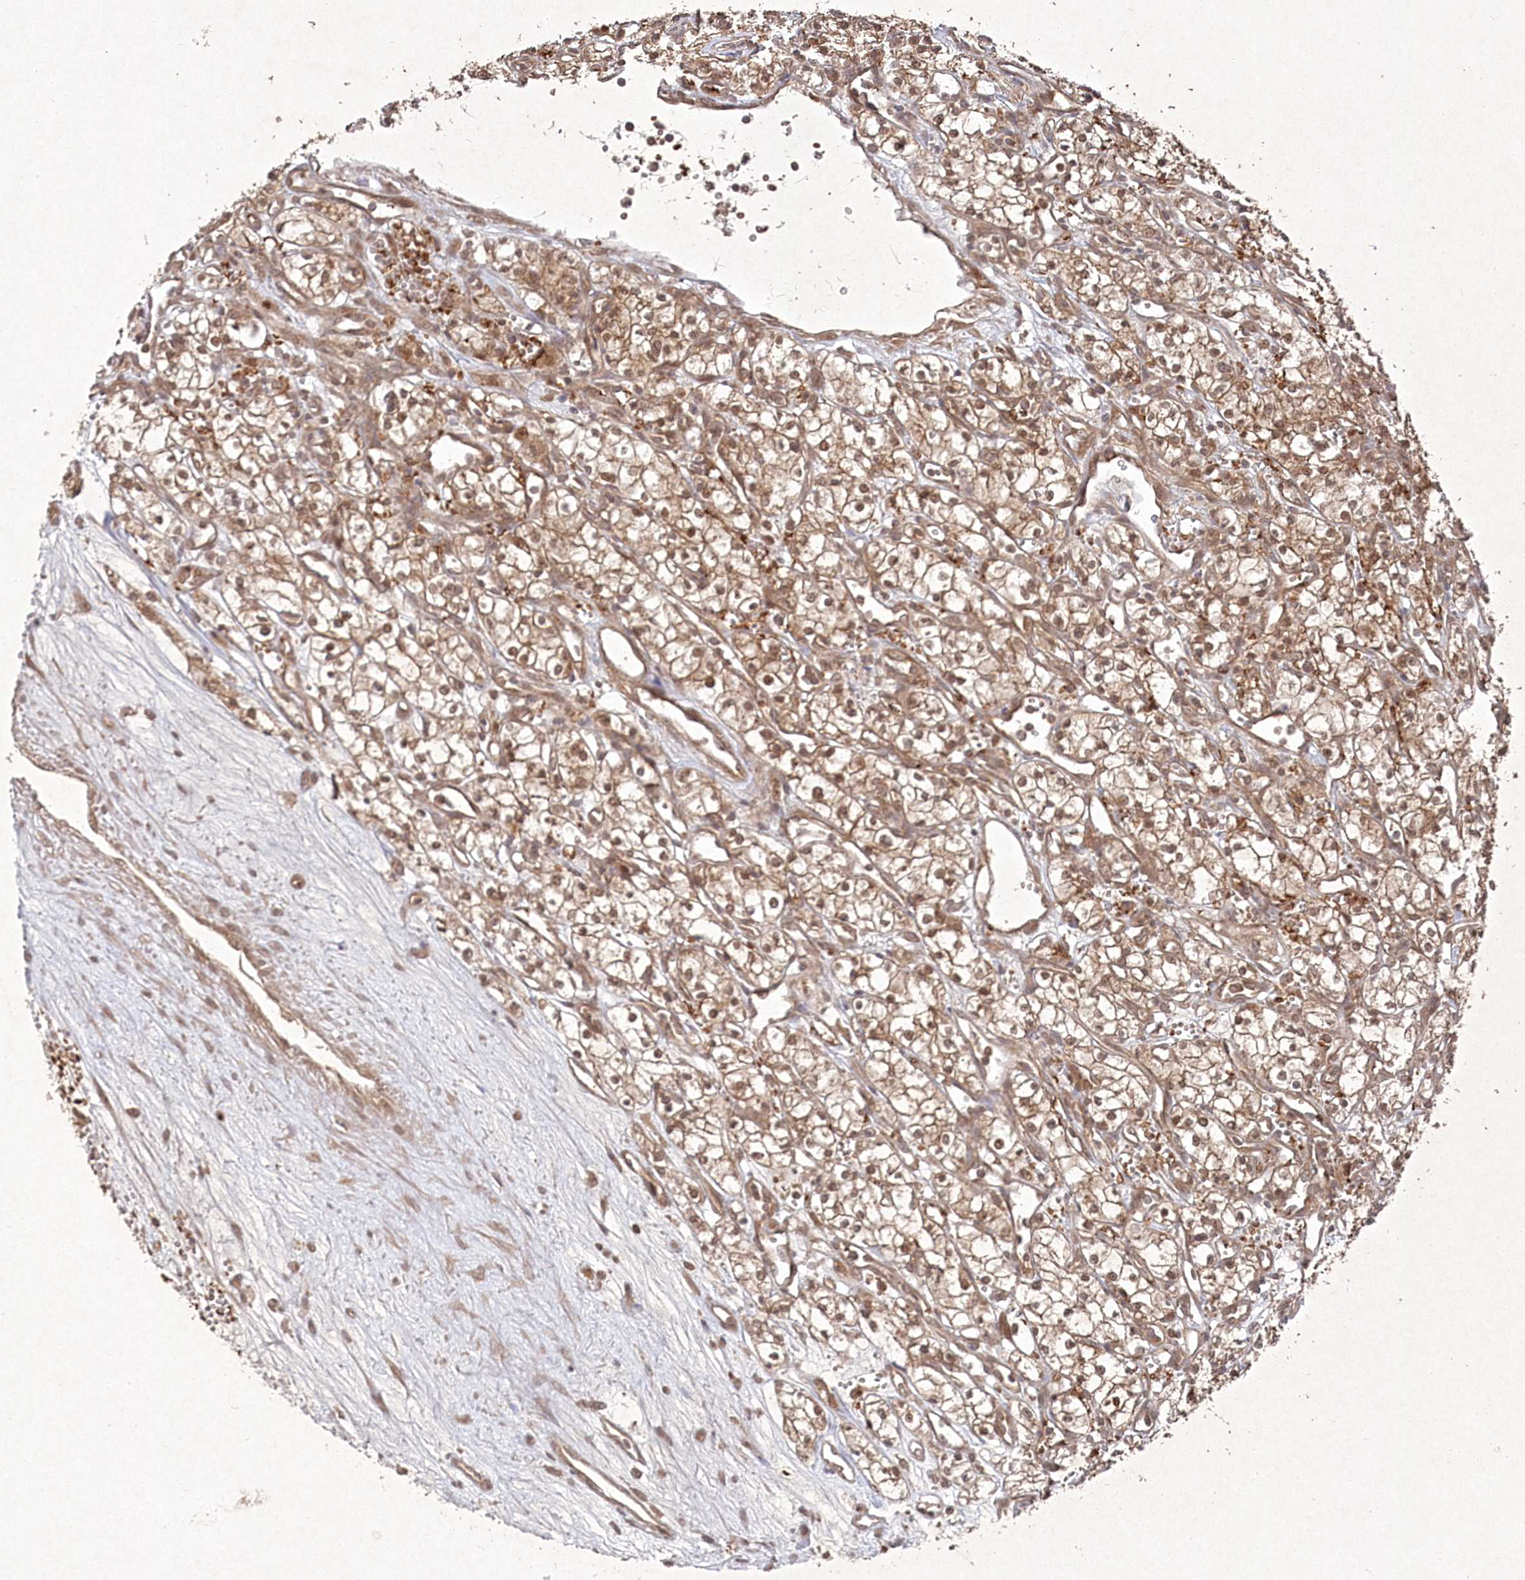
{"staining": {"intensity": "moderate", "quantity": ">75%", "location": "cytoplasmic/membranous,nuclear"}, "tissue": "renal cancer", "cell_type": "Tumor cells", "image_type": "cancer", "snomed": [{"axis": "morphology", "description": "Adenocarcinoma, NOS"}, {"axis": "topography", "description": "Kidney"}], "caption": "Immunohistochemistry photomicrograph of human renal cancer stained for a protein (brown), which demonstrates medium levels of moderate cytoplasmic/membranous and nuclear staining in approximately >75% of tumor cells.", "gene": "FBXL17", "patient": {"sex": "male", "age": 59}}